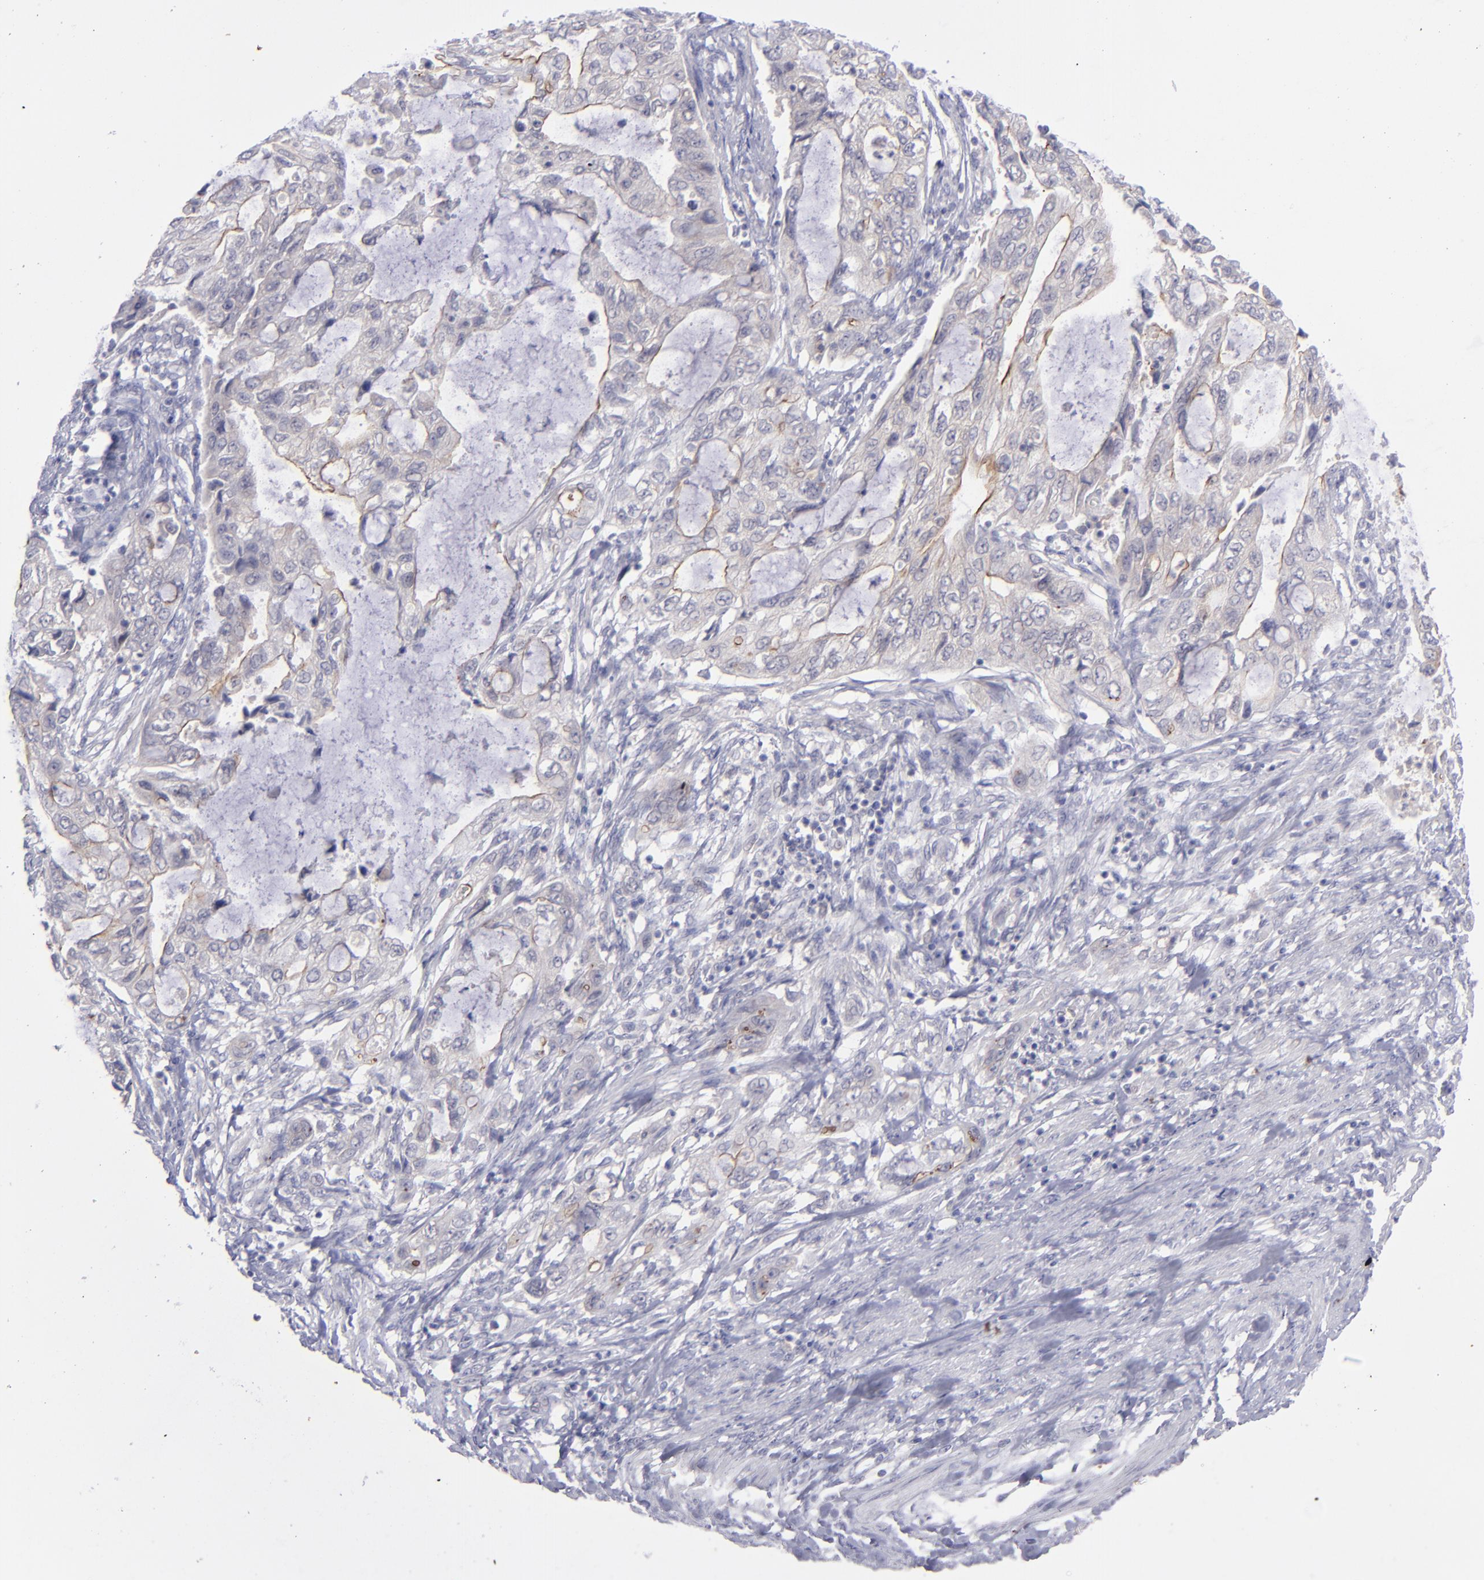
{"staining": {"intensity": "weak", "quantity": "<25%", "location": "cytoplasmic/membranous"}, "tissue": "stomach cancer", "cell_type": "Tumor cells", "image_type": "cancer", "snomed": [{"axis": "morphology", "description": "Adenocarcinoma, NOS"}, {"axis": "topography", "description": "Stomach, upper"}], "caption": "The immunohistochemistry (IHC) photomicrograph has no significant expression in tumor cells of stomach cancer (adenocarcinoma) tissue.", "gene": "EVPL", "patient": {"sex": "female", "age": 52}}